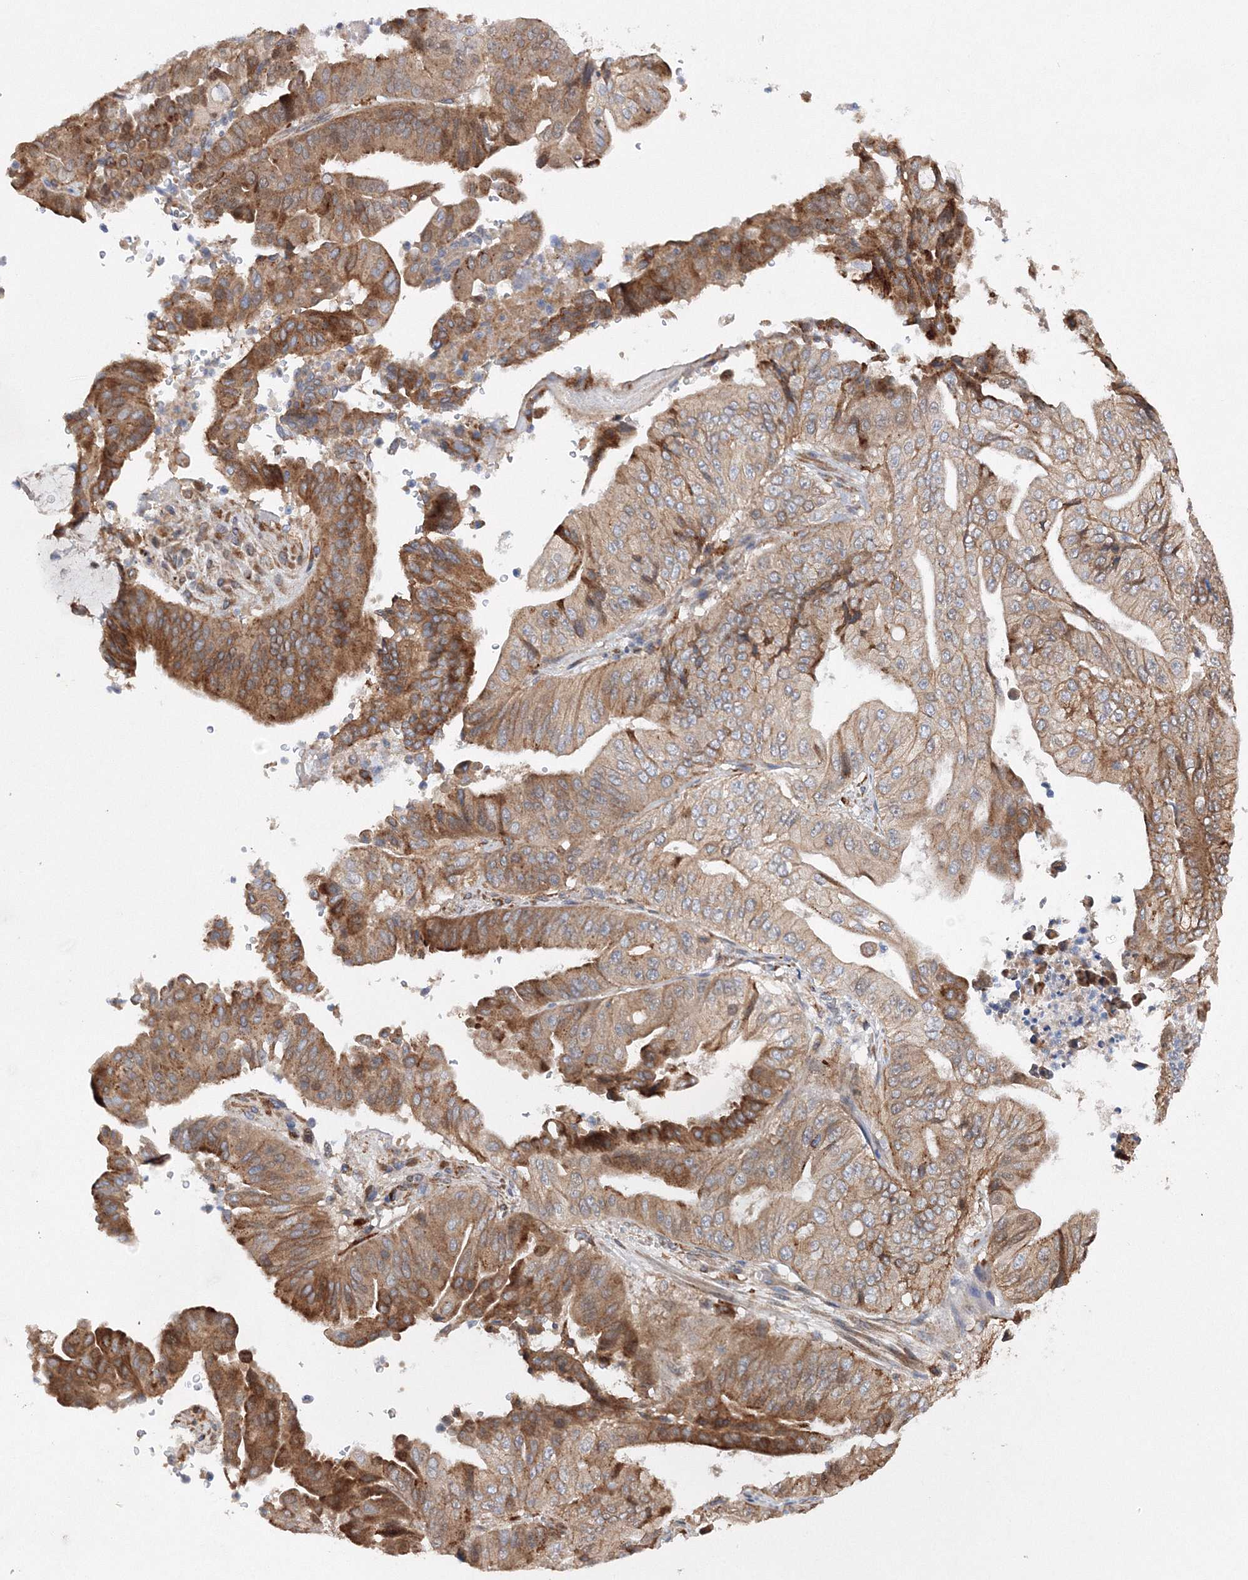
{"staining": {"intensity": "moderate", "quantity": ">75%", "location": "cytoplasmic/membranous"}, "tissue": "pancreatic cancer", "cell_type": "Tumor cells", "image_type": "cancer", "snomed": [{"axis": "morphology", "description": "Adenocarcinoma, NOS"}, {"axis": "topography", "description": "Pancreas"}], "caption": "A high-resolution photomicrograph shows IHC staining of pancreatic adenocarcinoma, which reveals moderate cytoplasmic/membranous positivity in approximately >75% of tumor cells.", "gene": "SLC36A1", "patient": {"sex": "female", "age": 77}}